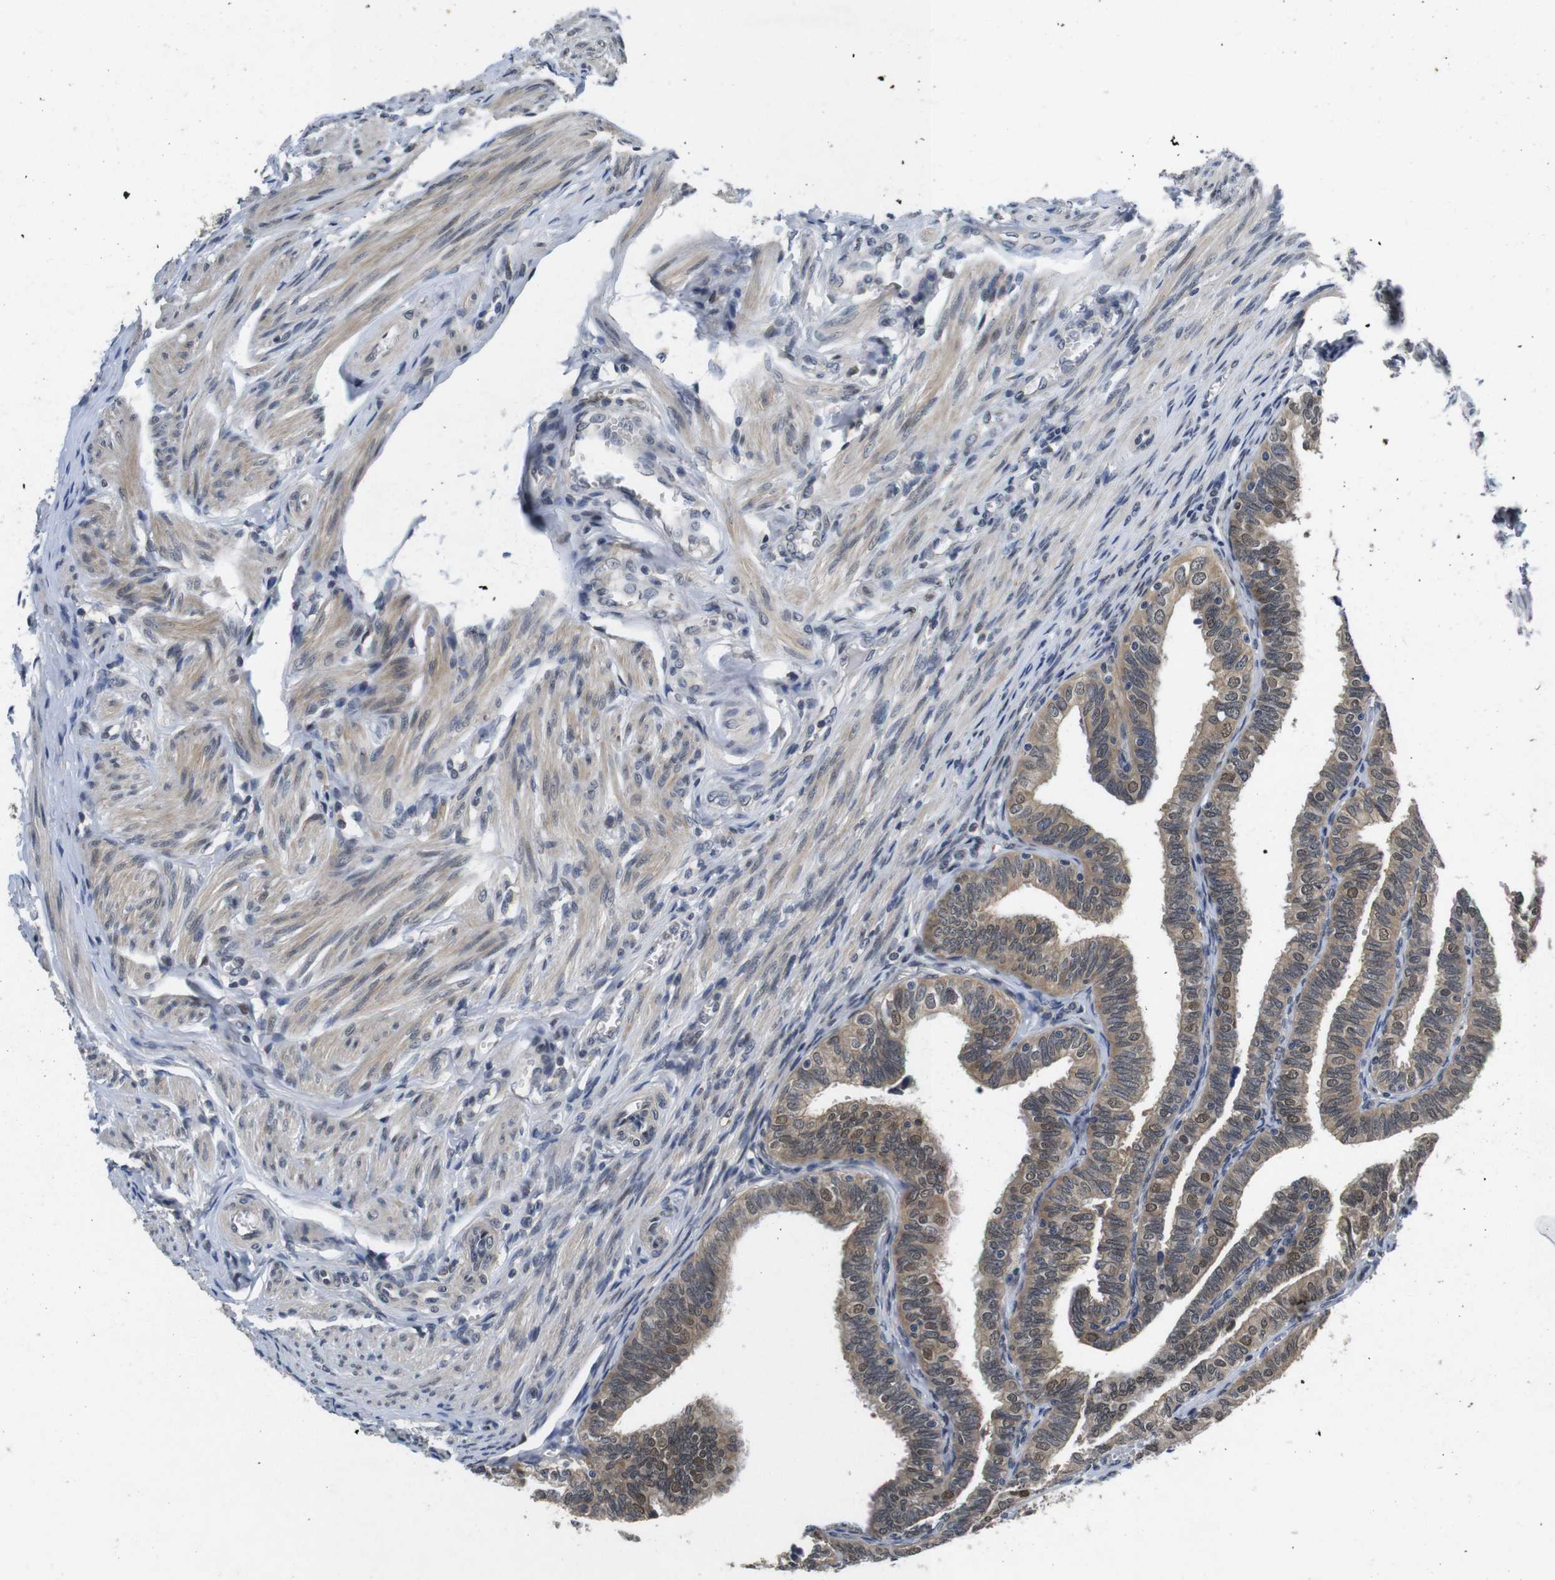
{"staining": {"intensity": "moderate", "quantity": "25%-75%", "location": "cytoplasmic/membranous,nuclear"}, "tissue": "fallopian tube", "cell_type": "Glandular cells", "image_type": "normal", "snomed": [{"axis": "morphology", "description": "Normal tissue, NOS"}, {"axis": "topography", "description": "Fallopian tube"}], "caption": "Human fallopian tube stained with a brown dye demonstrates moderate cytoplasmic/membranous,nuclear positive expression in approximately 25%-75% of glandular cells.", "gene": "ZBTB46", "patient": {"sex": "female", "age": 46}}